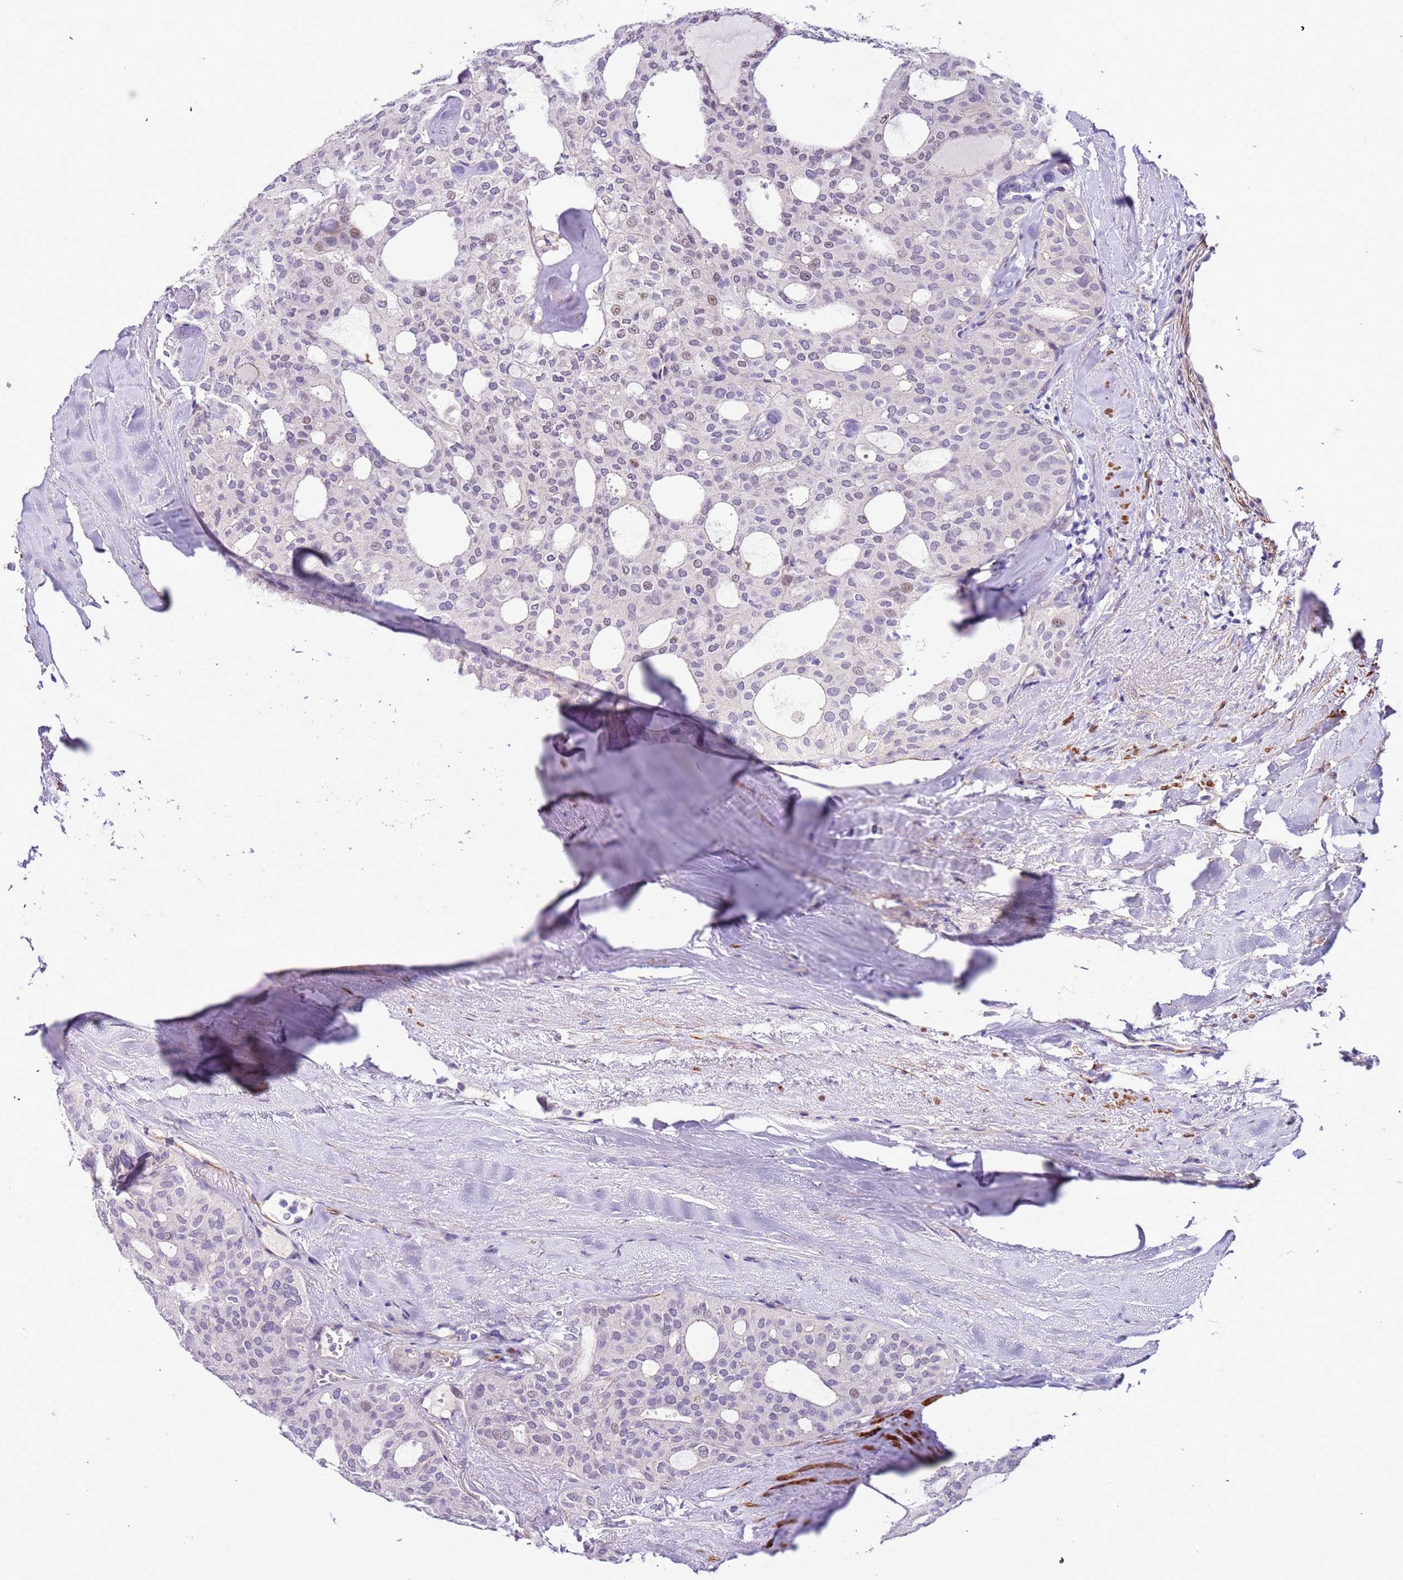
{"staining": {"intensity": "moderate", "quantity": "<25%", "location": "nuclear"}, "tissue": "thyroid cancer", "cell_type": "Tumor cells", "image_type": "cancer", "snomed": [{"axis": "morphology", "description": "Follicular adenoma carcinoma, NOS"}, {"axis": "topography", "description": "Thyroid gland"}], "caption": "Moderate nuclear staining for a protein is appreciated in approximately <25% of tumor cells of follicular adenoma carcinoma (thyroid) using IHC.", "gene": "PLEKHH1", "patient": {"sex": "male", "age": 75}}